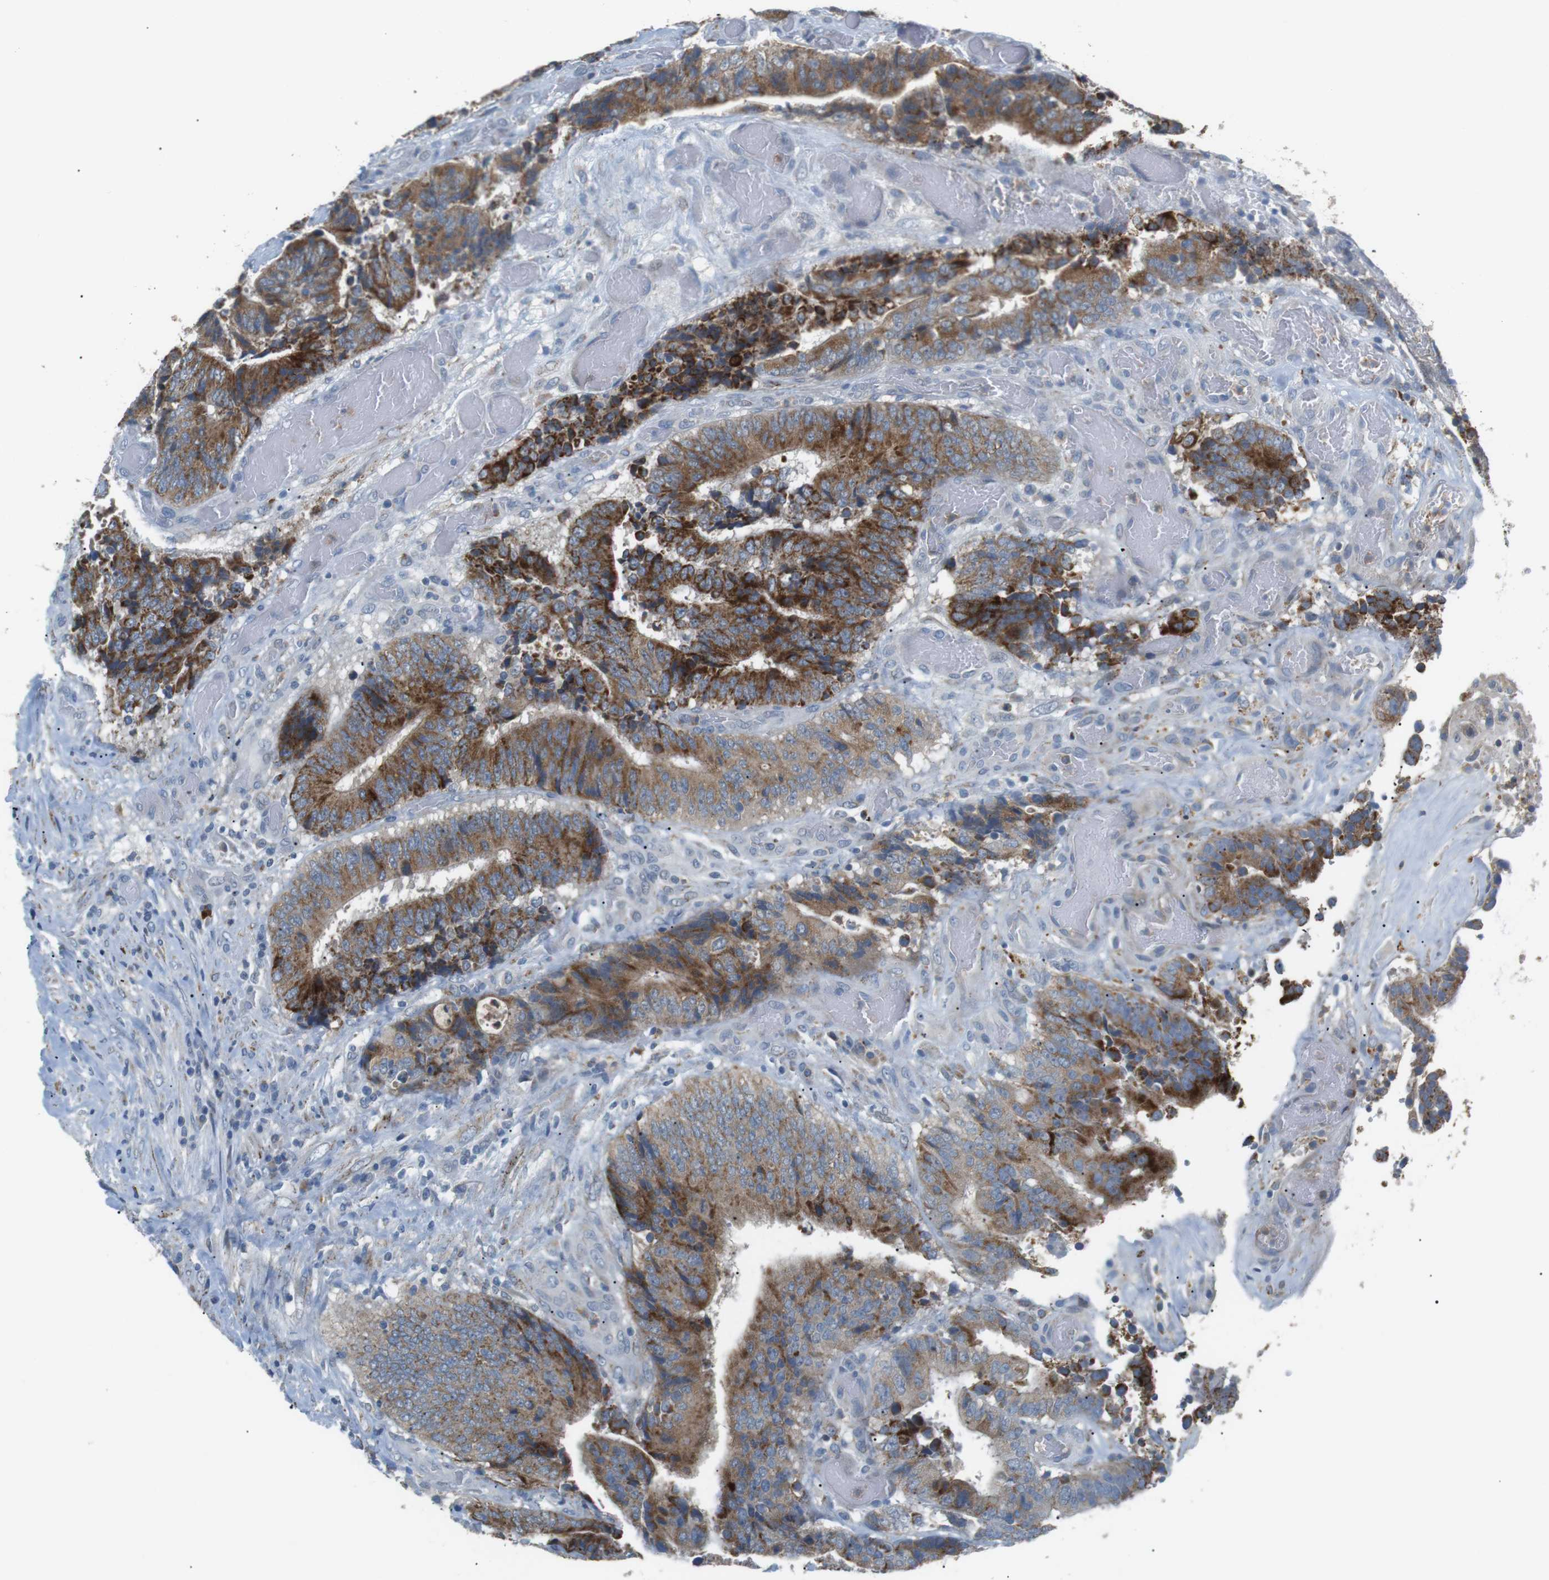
{"staining": {"intensity": "moderate", "quantity": ">75%", "location": "cytoplasmic/membranous"}, "tissue": "colorectal cancer", "cell_type": "Tumor cells", "image_type": "cancer", "snomed": [{"axis": "morphology", "description": "Adenocarcinoma, NOS"}, {"axis": "topography", "description": "Rectum"}], "caption": "A histopathology image of colorectal cancer stained for a protein demonstrates moderate cytoplasmic/membranous brown staining in tumor cells. (IHC, brightfield microscopy, high magnification).", "gene": "CD300E", "patient": {"sex": "male", "age": 72}}